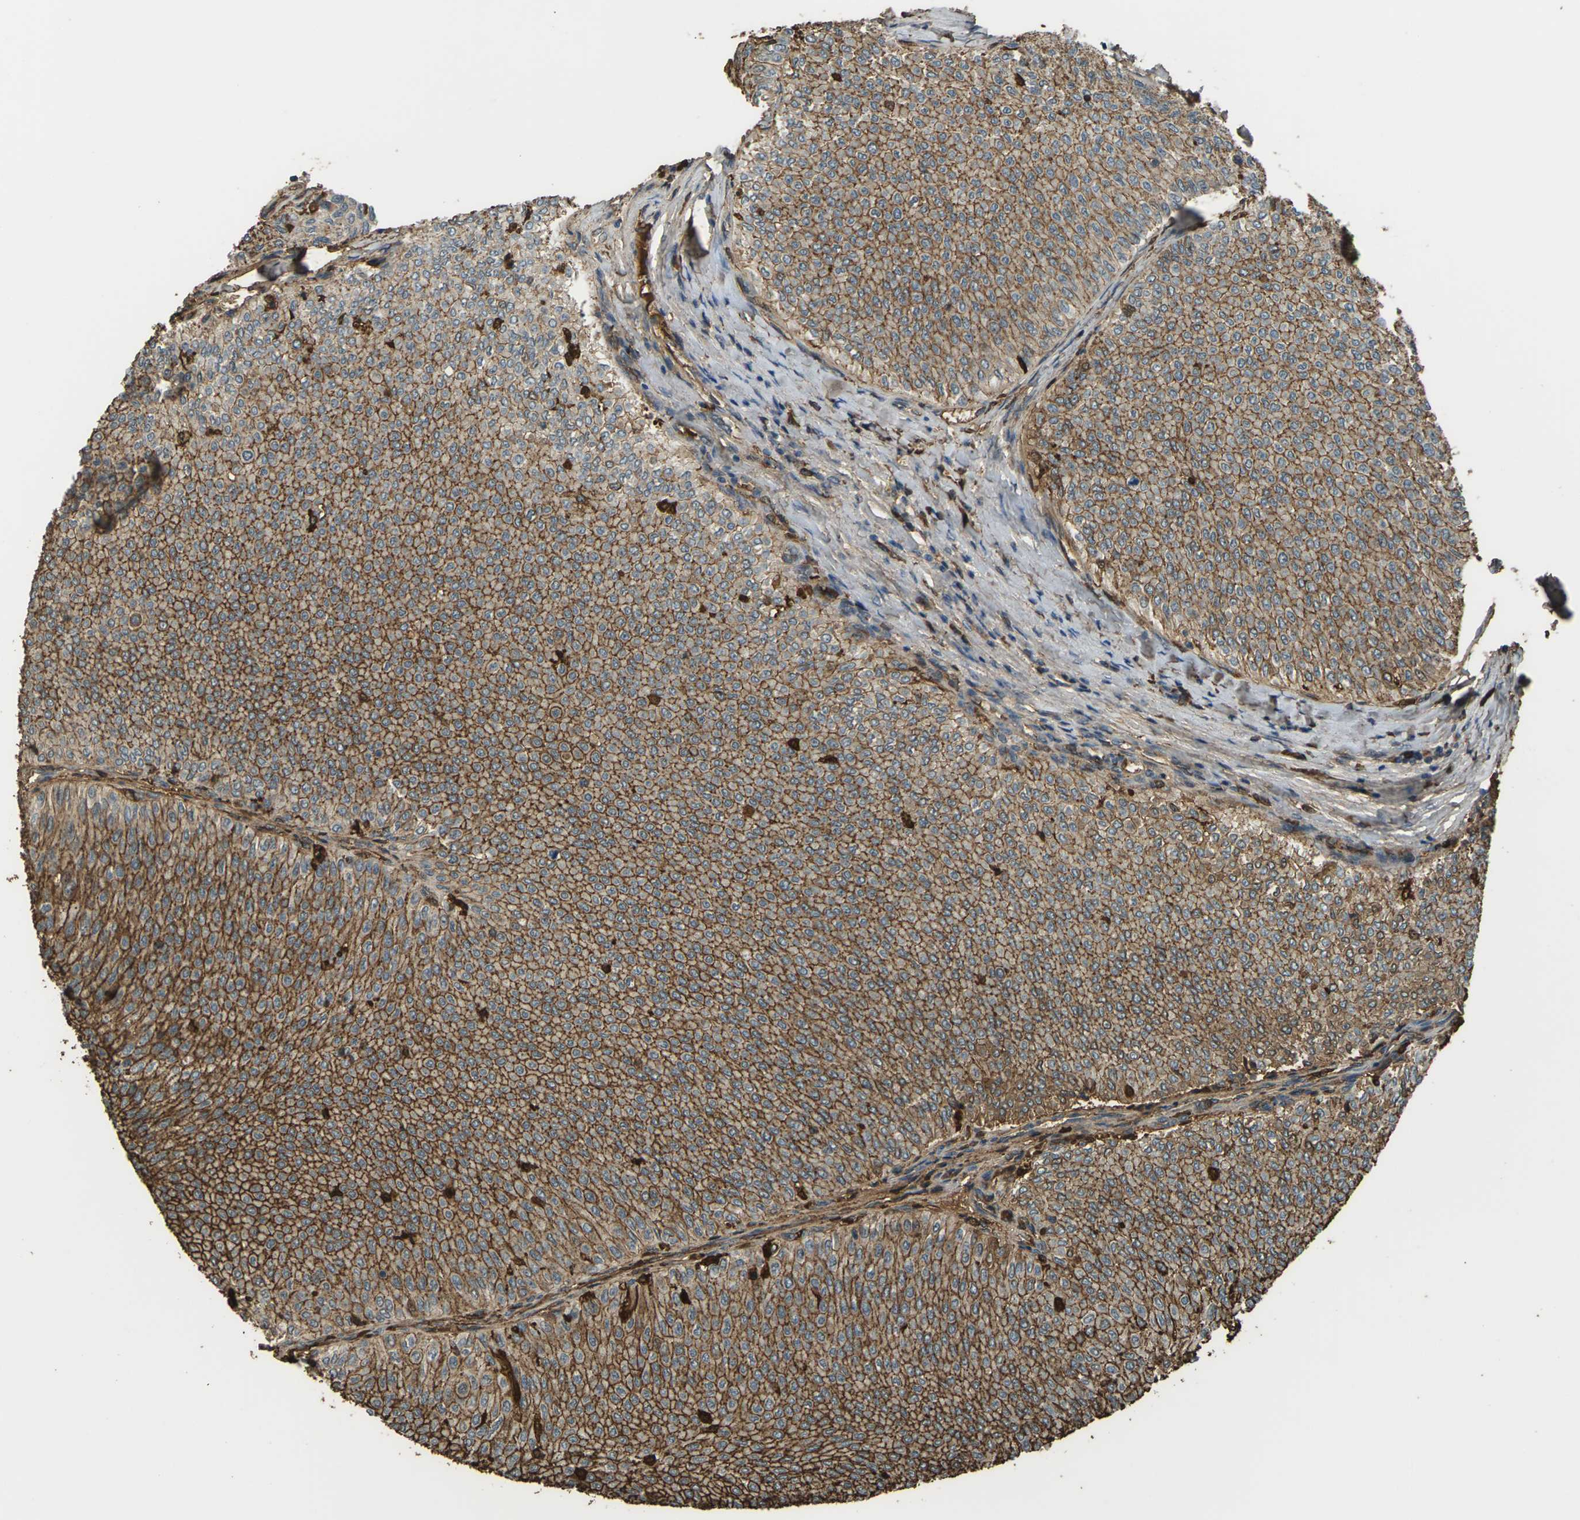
{"staining": {"intensity": "moderate", "quantity": ">75%", "location": "cytoplasmic/membranous,nuclear"}, "tissue": "urothelial cancer", "cell_type": "Tumor cells", "image_type": "cancer", "snomed": [{"axis": "morphology", "description": "Urothelial carcinoma, Low grade"}, {"axis": "topography", "description": "Urinary bladder"}], "caption": "Immunohistochemistry histopathology image of low-grade urothelial carcinoma stained for a protein (brown), which demonstrates medium levels of moderate cytoplasmic/membranous and nuclear staining in approximately >75% of tumor cells.", "gene": "CYP1B1", "patient": {"sex": "male", "age": 78}}